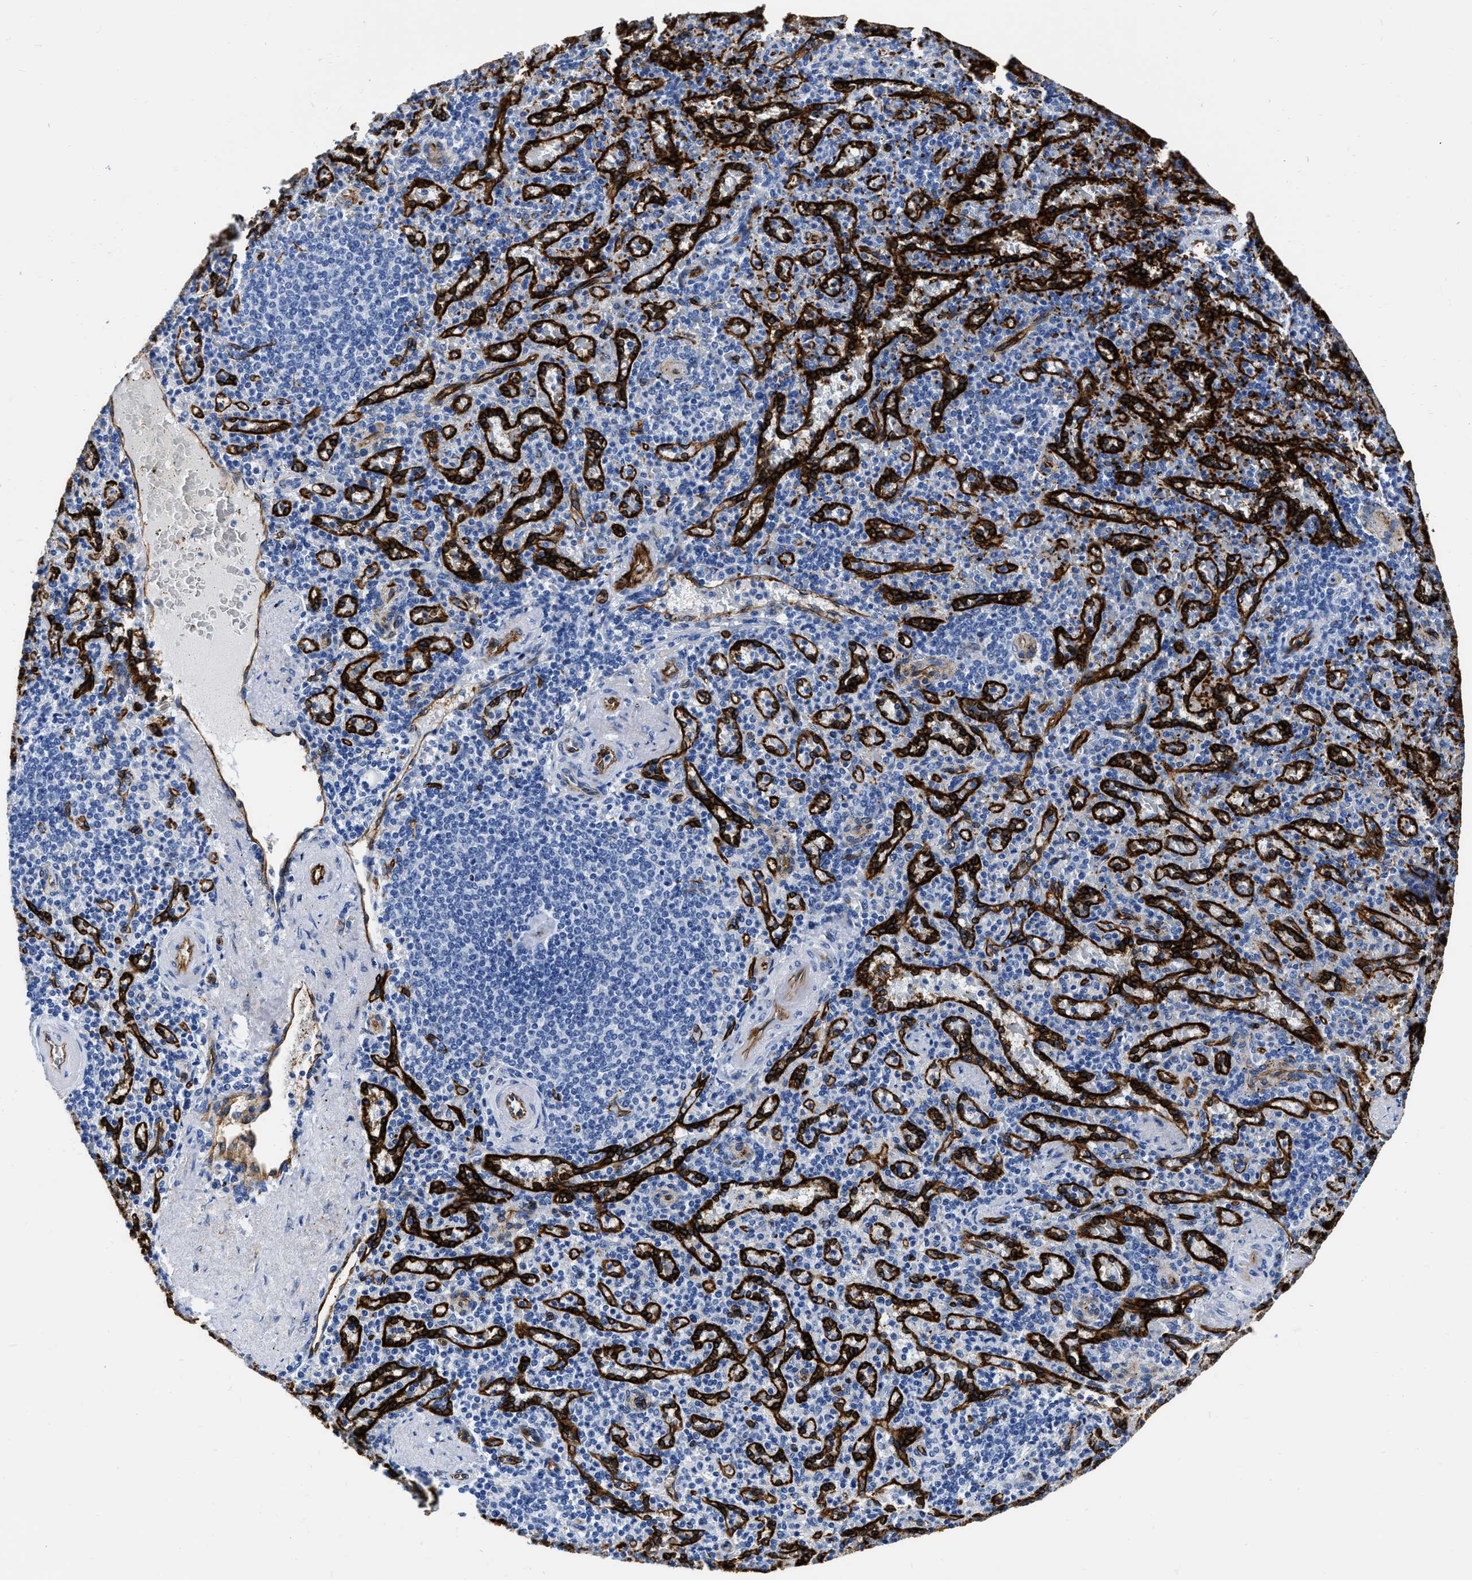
{"staining": {"intensity": "negative", "quantity": "none", "location": "none"}, "tissue": "spleen", "cell_type": "Cells in red pulp", "image_type": "normal", "snomed": [{"axis": "morphology", "description": "Normal tissue, NOS"}, {"axis": "topography", "description": "Spleen"}], "caption": "High power microscopy image of an immunohistochemistry (IHC) photomicrograph of unremarkable spleen, revealing no significant expression in cells in red pulp.", "gene": "TVP23B", "patient": {"sex": "female", "age": 74}}